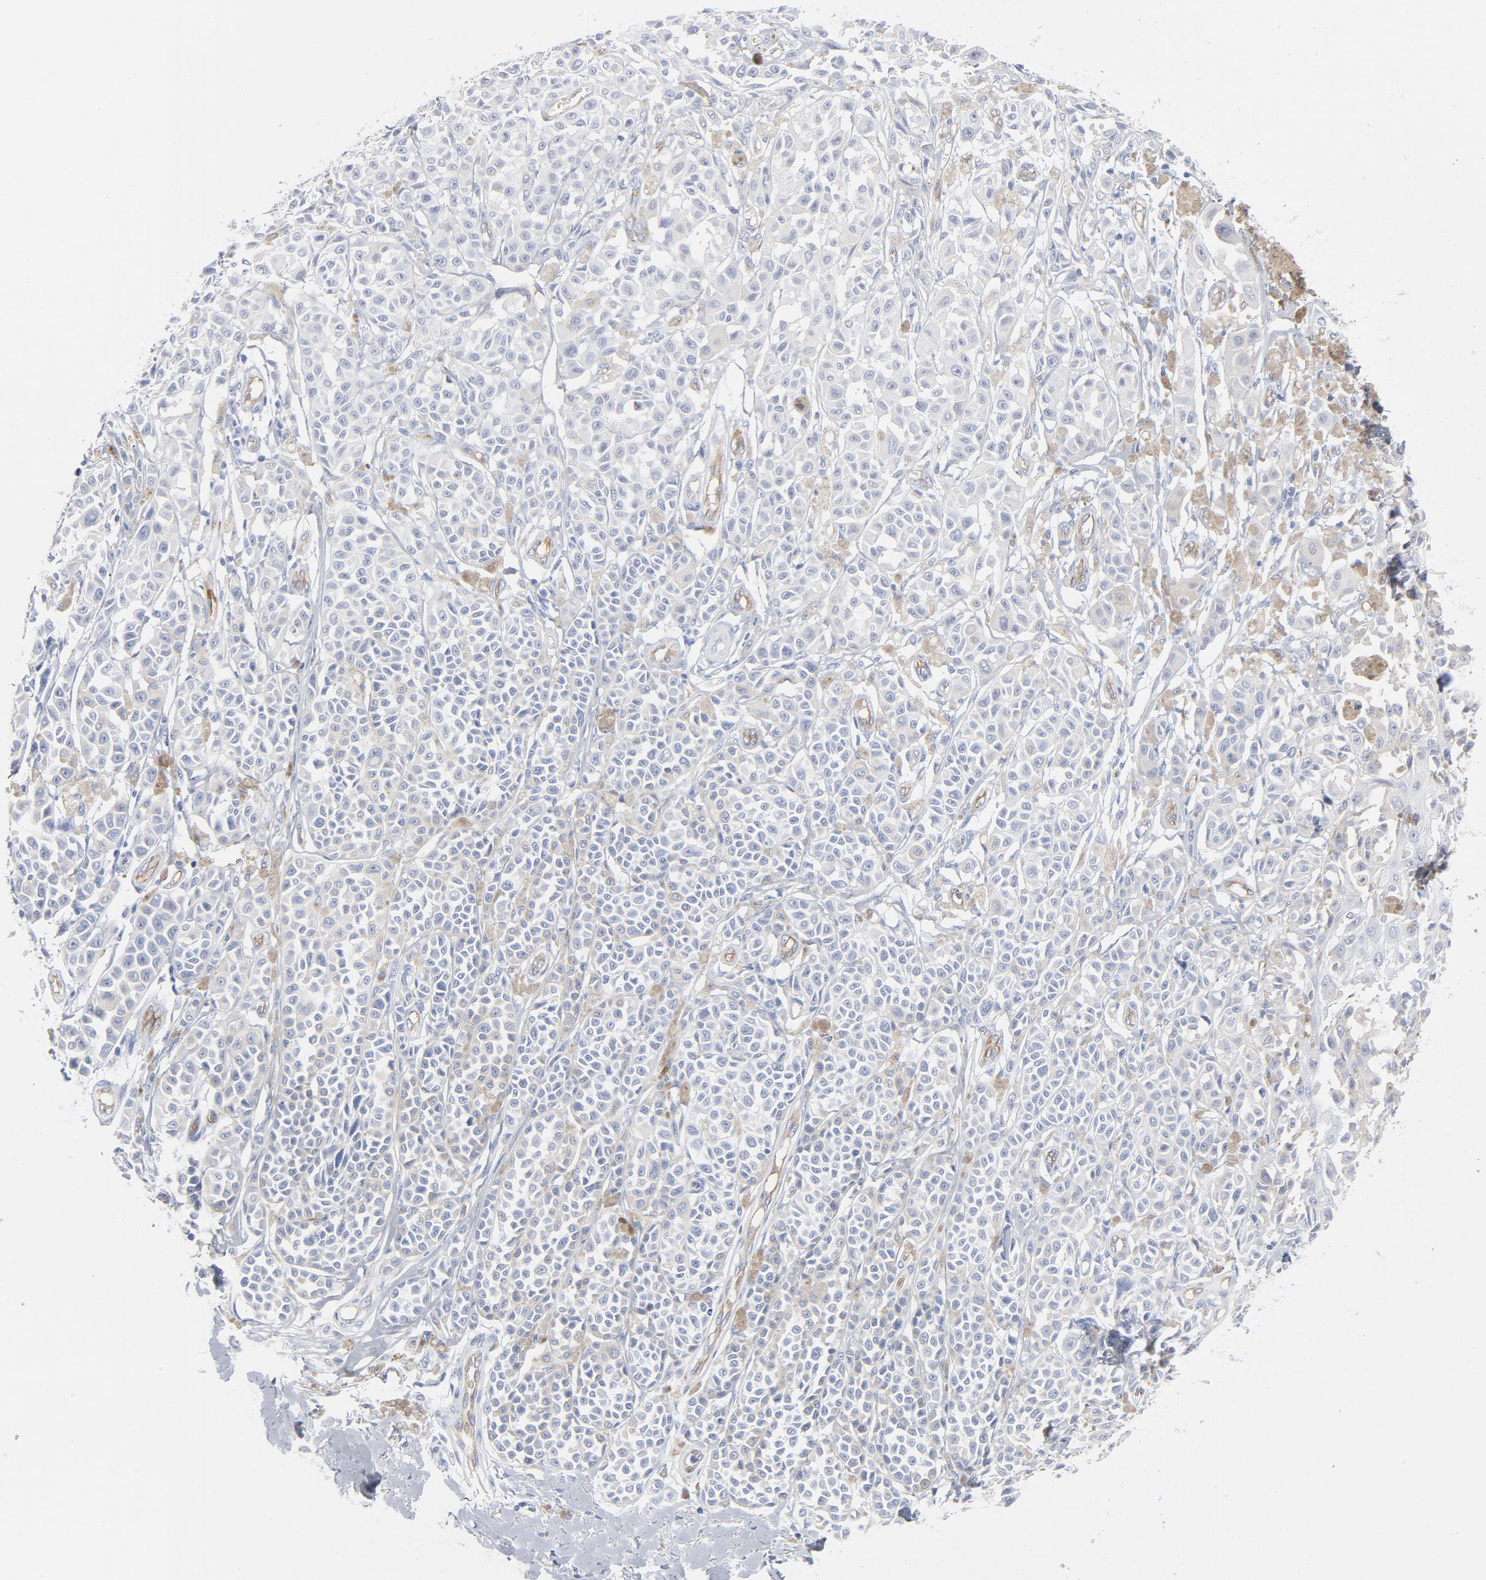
{"staining": {"intensity": "weak", "quantity": "<25%", "location": "cytoplasmic/membranous"}, "tissue": "melanoma", "cell_type": "Tumor cells", "image_type": "cancer", "snomed": [{"axis": "morphology", "description": "Malignant melanoma, NOS"}, {"axis": "topography", "description": "Skin"}], "caption": "There is no significant expression in tumor cells of malignant melanoma.", "gene": "SHANK3", "patient": {"sex": "female", "age": 38}}